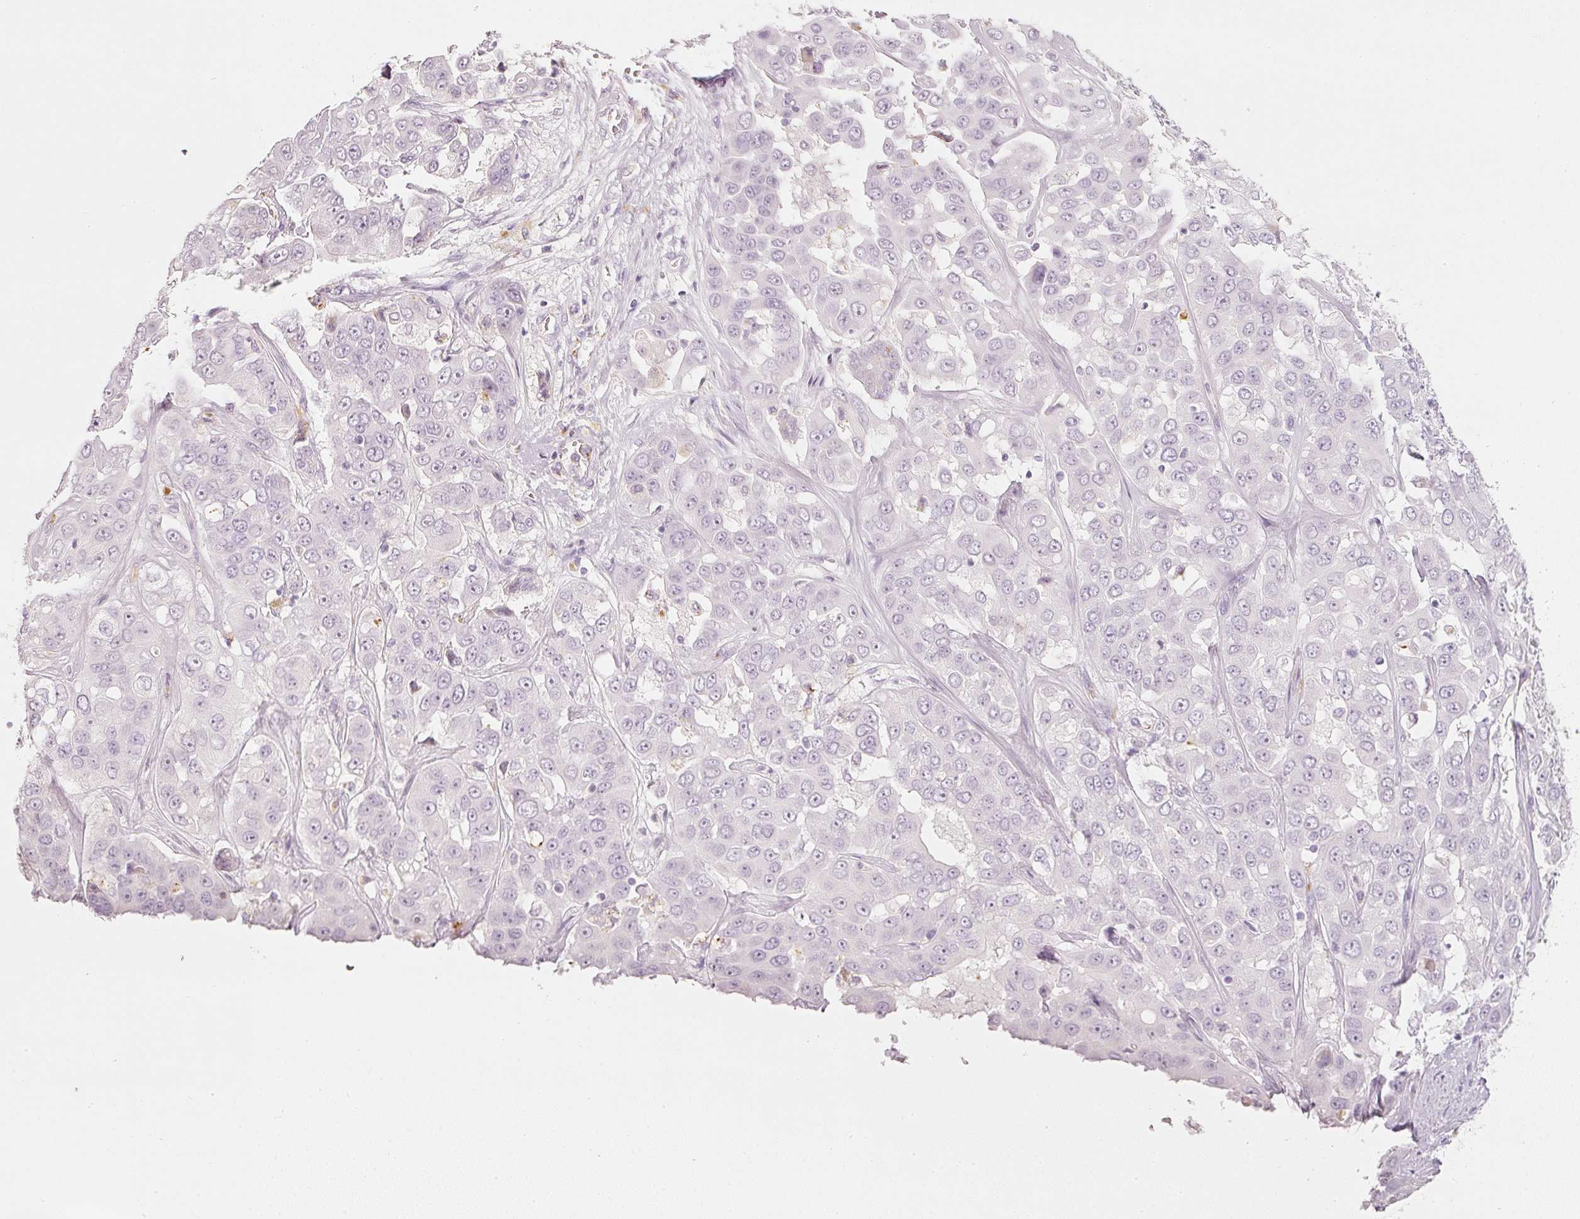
{"staining": {"intensity": "negative", "quantity": "none", "location": "none"}, "tissue": "liver cancer", "cell_type": "Tumor cells", "image_type": "cancer", "snomed": [{"axis": "morphology", "description": "Cholangiocarcinoma"}, {"axis": "topography", "description": "Liver"}], "caption": "This is an immunohistochemistry (IHC) image of liver cholangiocarcinoma. There is no expression in tumor cells.", "gene": "LECT2", "patient": {"sex": "female", "age": 52}}